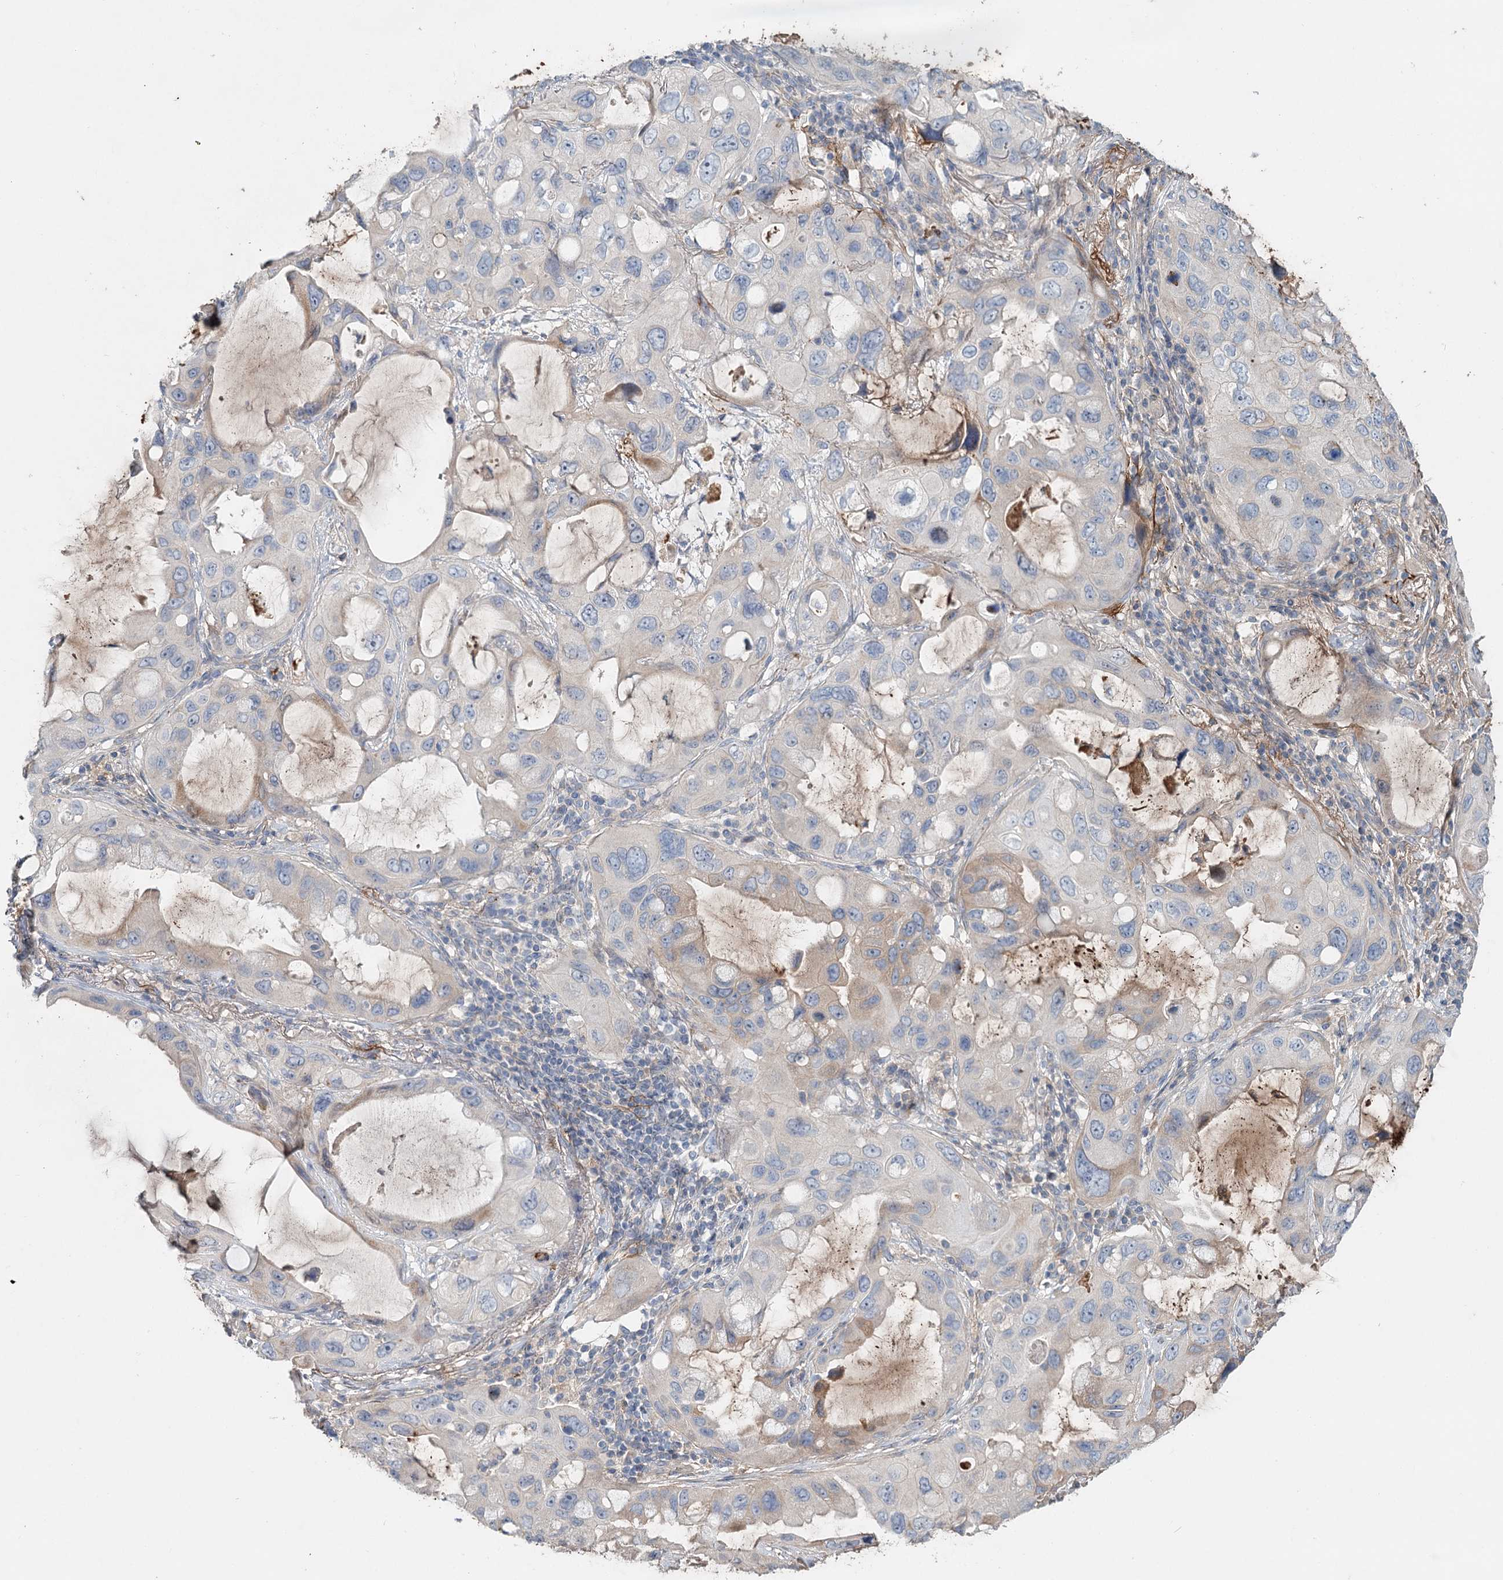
{"staining": {"intensity": "weak", "quantity": "<25%", "location": "cytoplasmic/membranous"}, "tissue": "lung cancer", "cell_type": "Tumor cells", "image_type": "cancer", "snomed": [{"axis": "morphology", "description": "Squamous cell carcinoma, NOS"}, {"axis": "topography", "description": "Lung"}], "caption": "Immunohistochemistry (IHC) histopathology image of neoplastic tissue: squamous cell carcinoma (lung) stained with DAB reveals no significant protein expression in tumor cells. Brightfield microscopy of immunohistochemistry stained with DAB (3,3'-diaminobenzidine) (brown) and hematoxylin (blue), captured at high magnification.", "gene": "ALKBH8", "patient": {"sex": "female", "age": 73}}